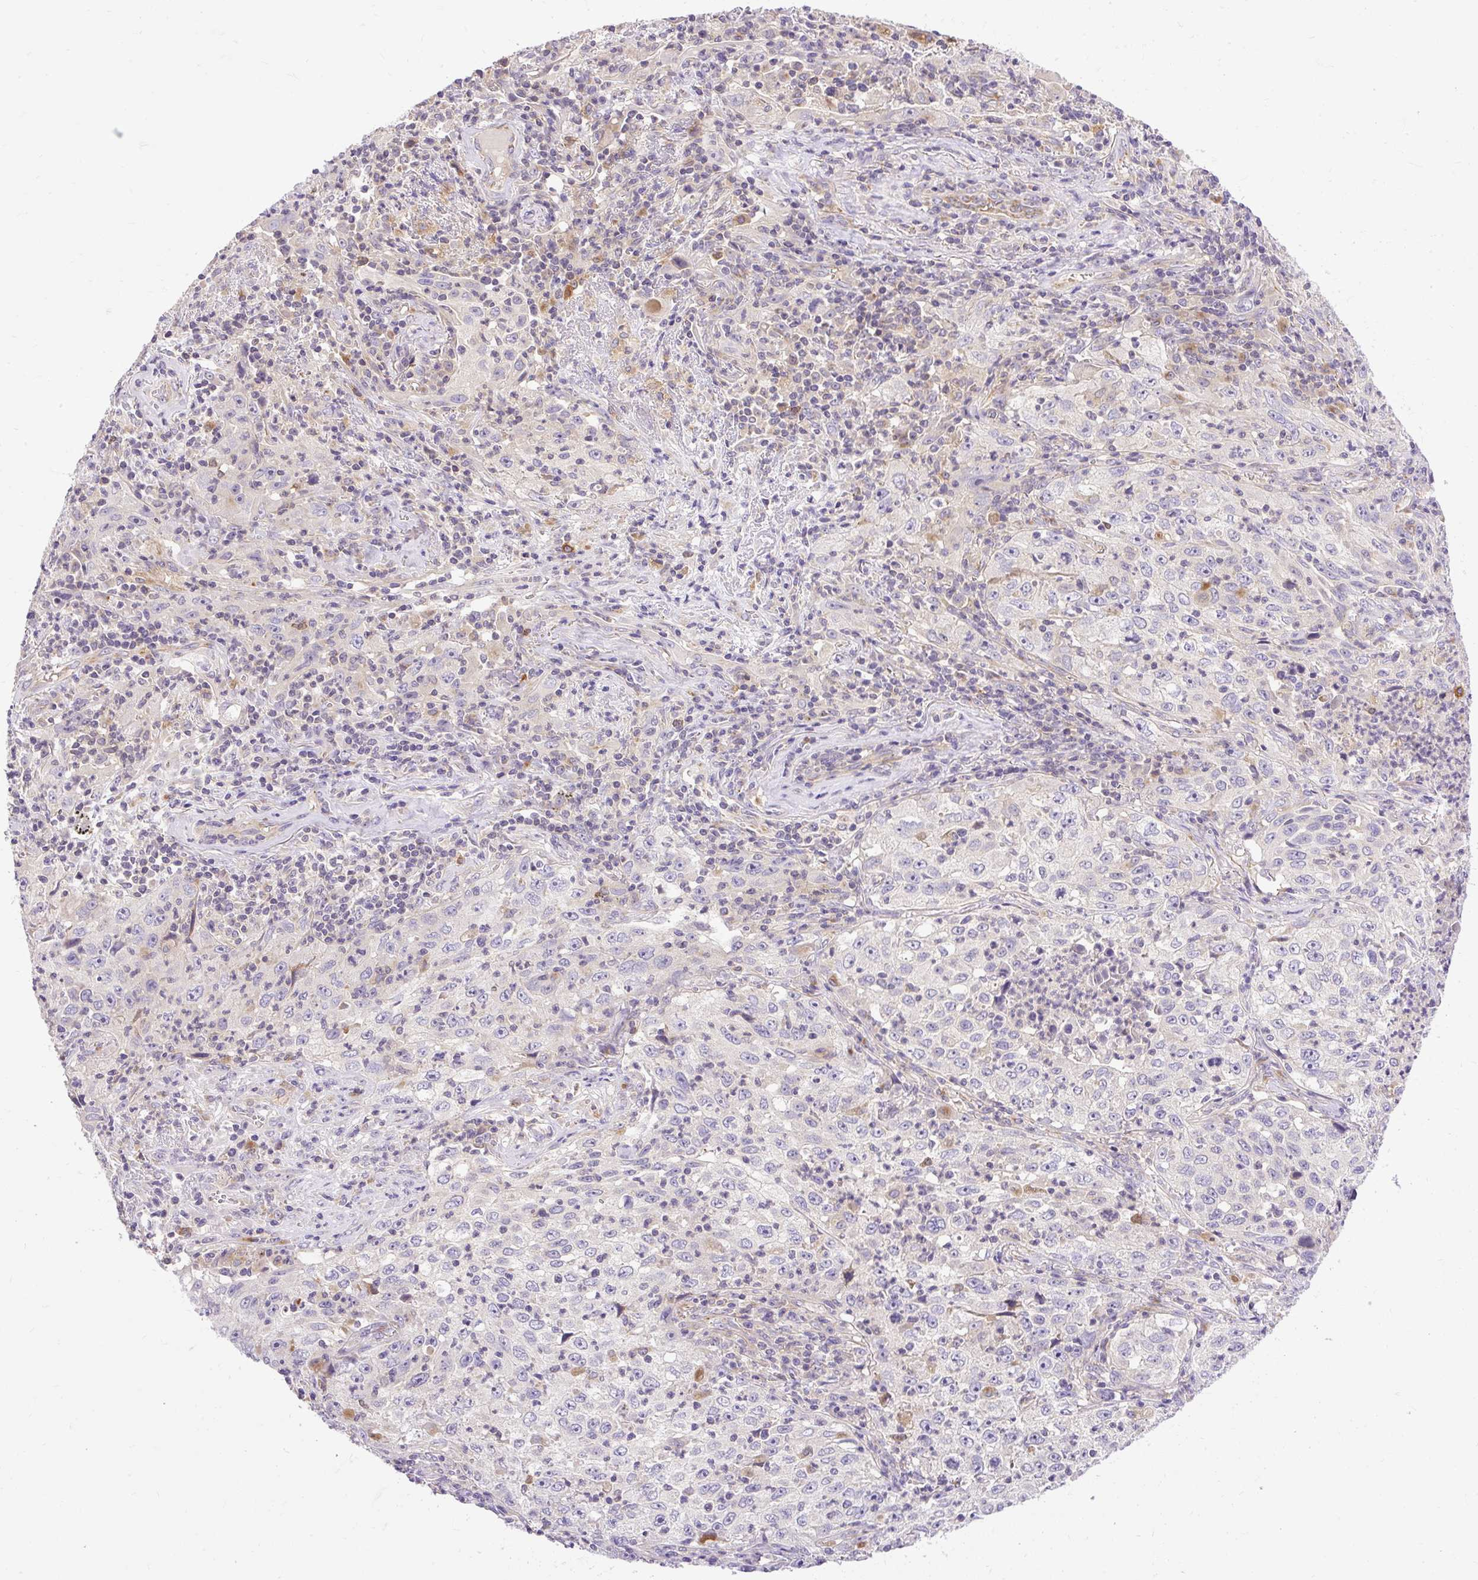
{"staining": {"intensity": "negative", "quantity": "none", "location": "none"}, "tissue": "lung cancer", "cell_type": "Tumor cells", "image_type": "cancer", "snomed": [{"axis": "morphology", "description": "Squamous cell carcinoma, NOS"}, {"axis": "topography", "description": "Lung"}], "caption": "The immunohistochemistry histopathology image has no significant expression in tumor cells of lung squamous cell carcinoma tissue.", "gene": "HEXB", "patient": {"sex": "male", "age": 71}}